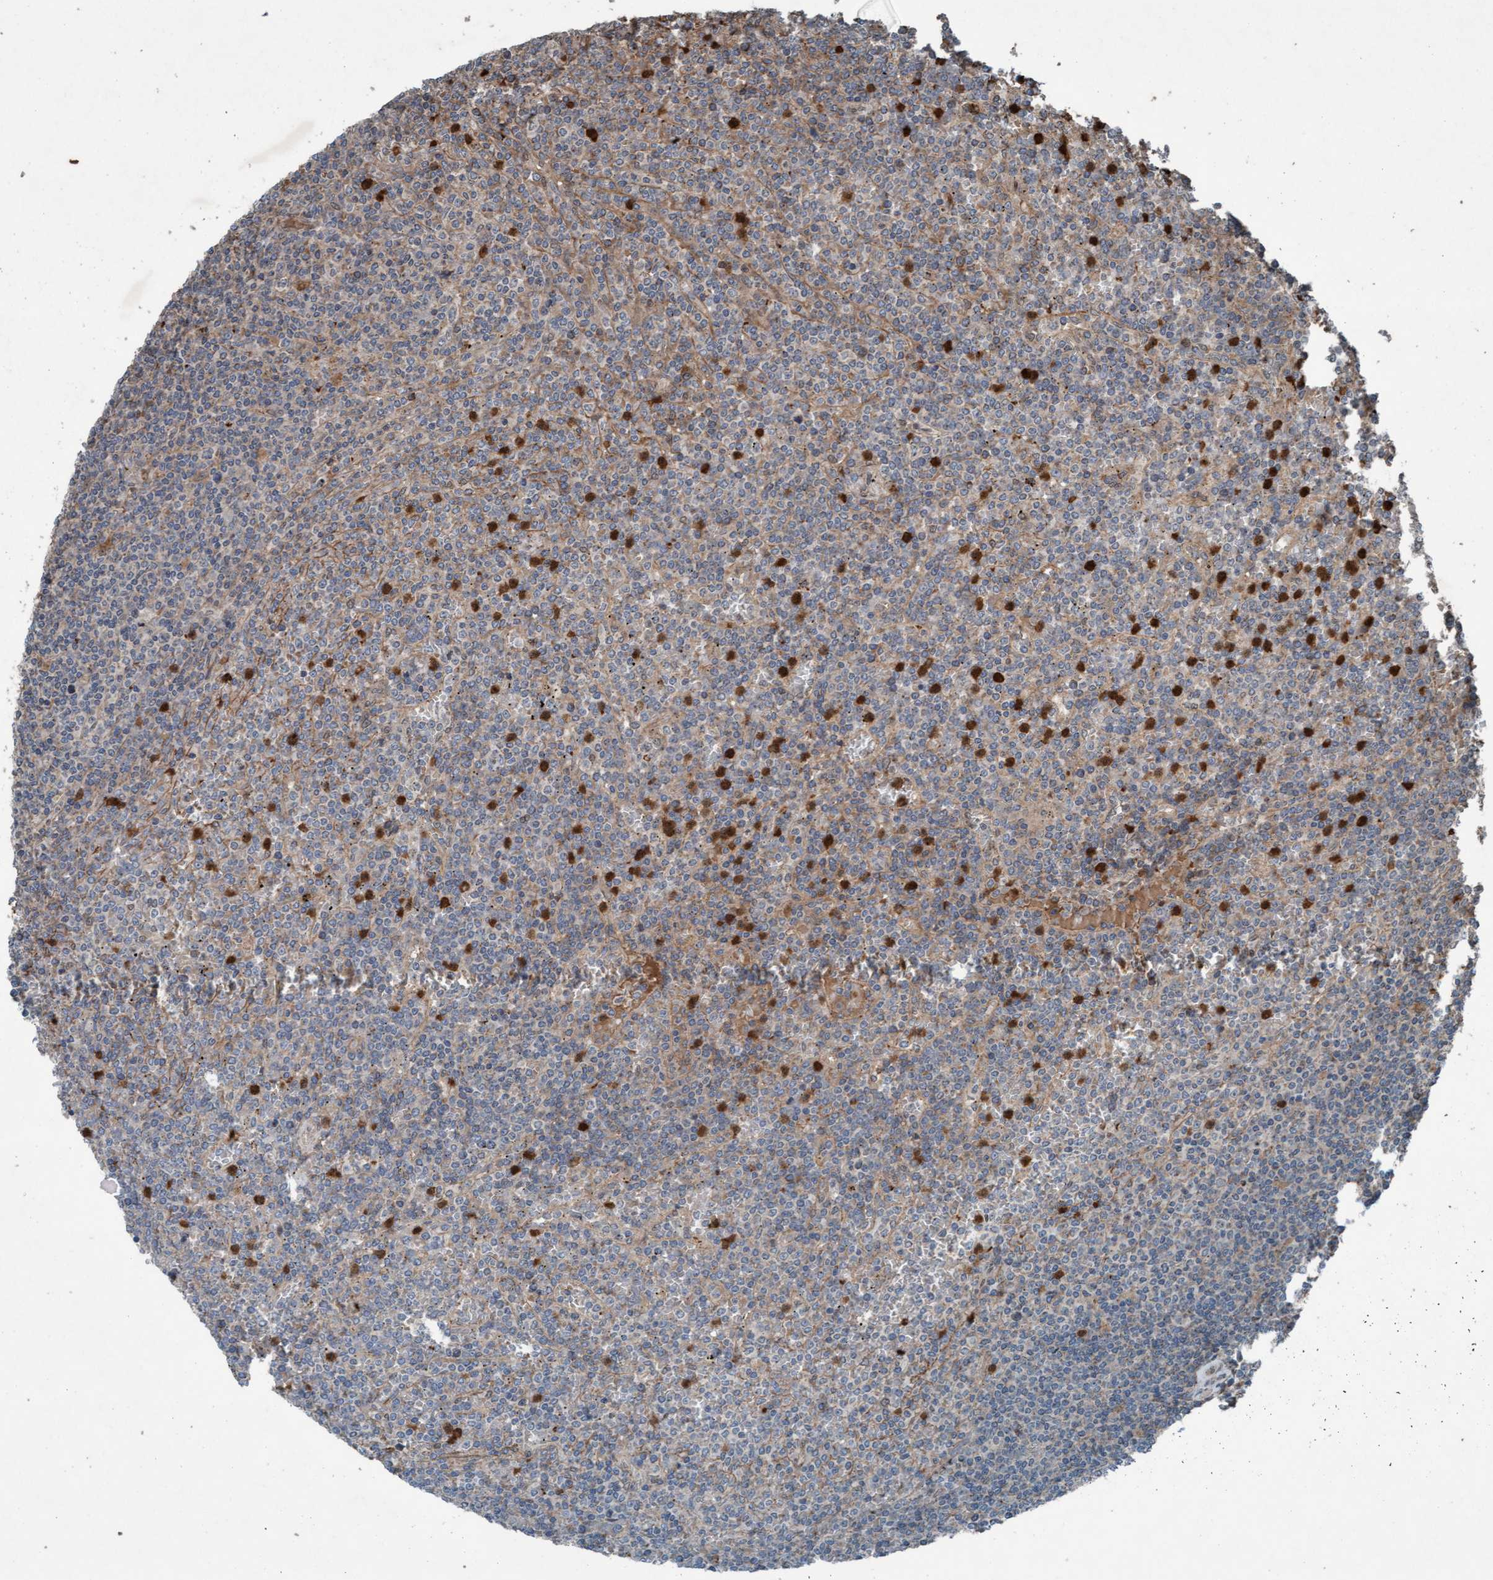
{"staining": {"intensity": "negative", "quantity": "none", "location": "none"}, "tissue": "lymphoma", "cell_type": "Tumor cells", "image_type": "cancer", "snomed": [{"axis": "morphology", "description": "Malignant lymphoma, non-Hodgkin's type, Low grade"}, {"axis": "topography", "description": "Spleen"}], "caption": "Immunohistochemistry micrograph of neoplastic tissue: lymphoma stained with DAB (3,3'-diaminobenzidine) exhibits no significant protein staining in tumor cells.", "gene": "PLXNB2", "patient": {"sex": "female", "age": 19}}